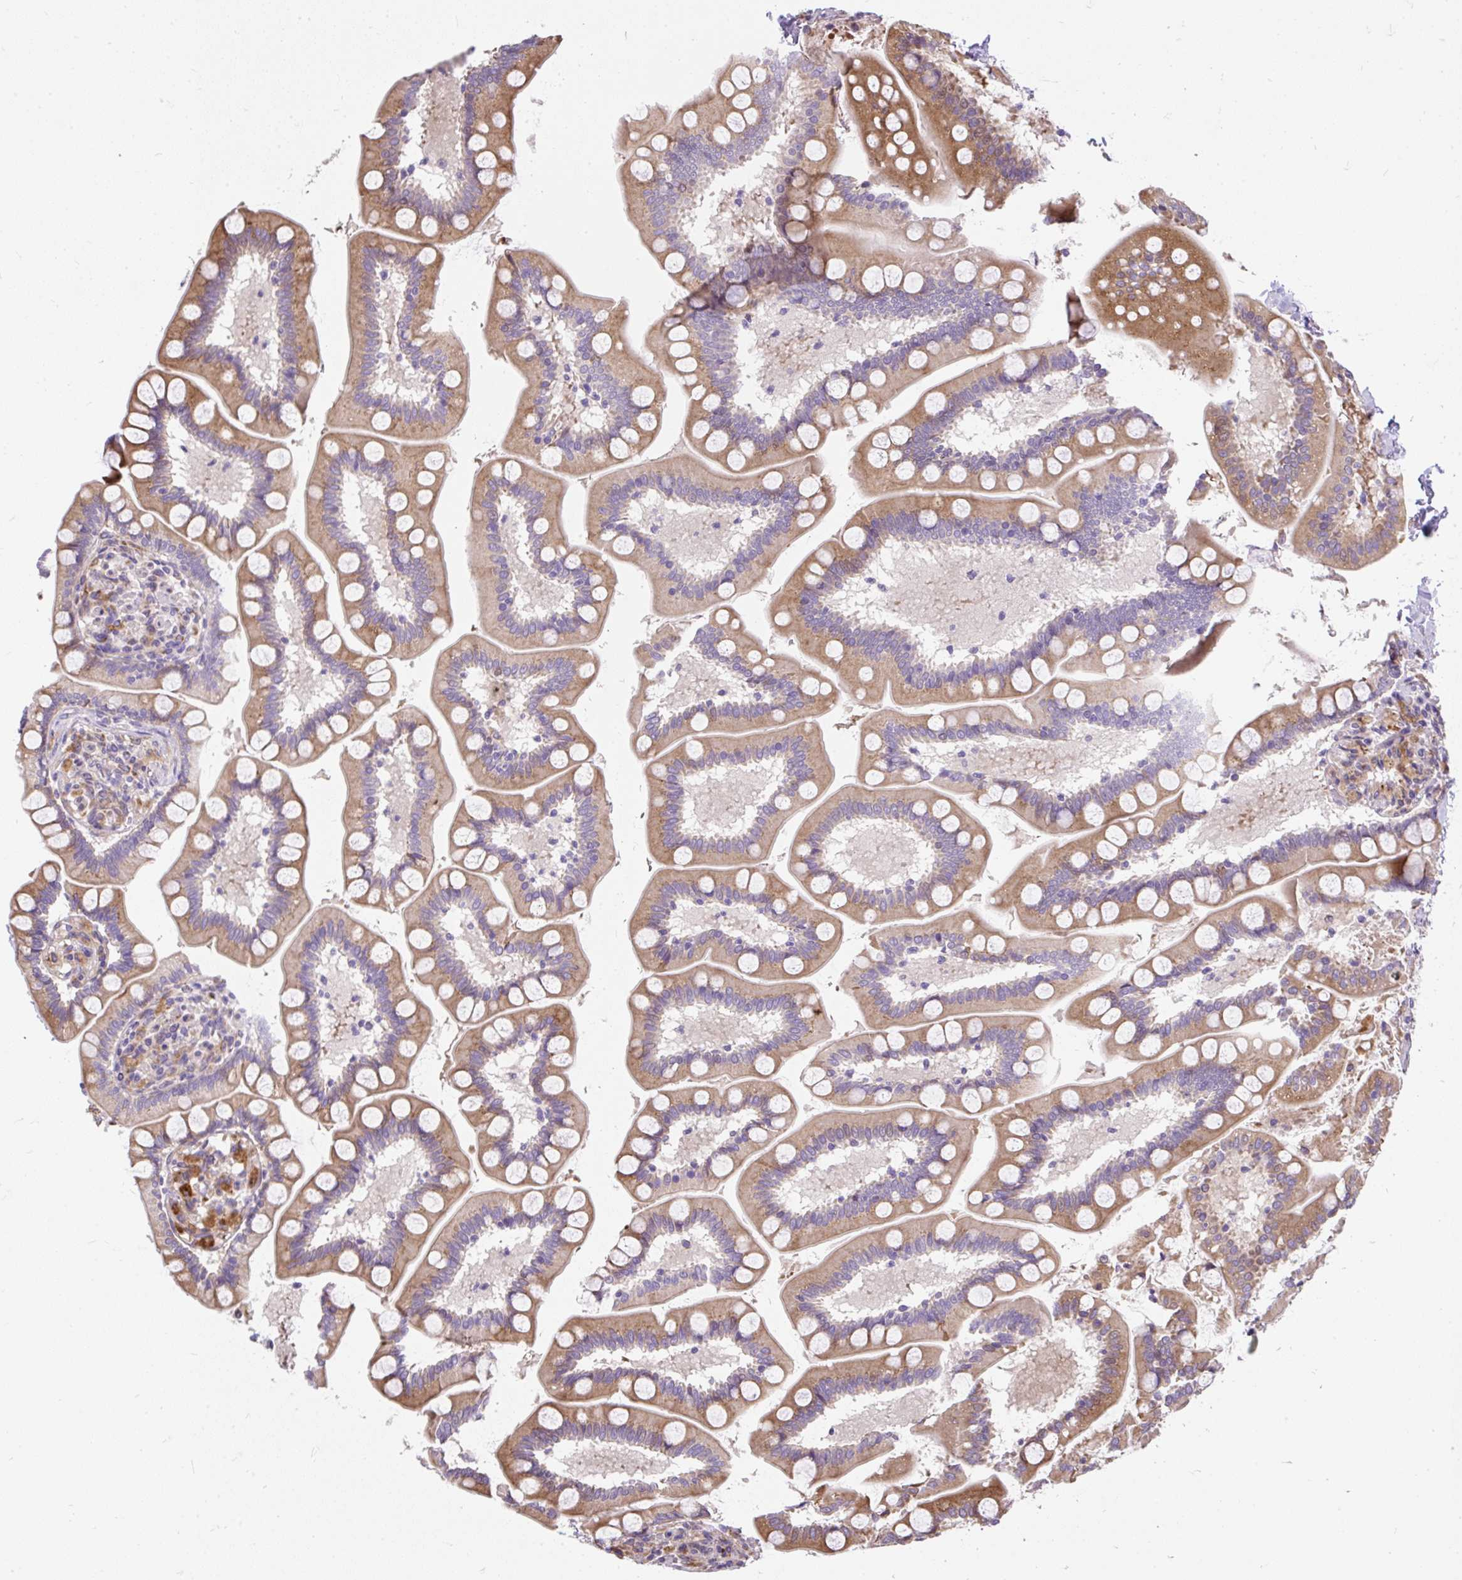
{"staining": {"intensity": "moderate", "quantity": ">75%", "location": "cytoplasmic/membranous"}, "tissue": "small intestine", "cell_type": "Glandular cells", "image_type": "normal", "snomed": [{"axis": "morphology", "description": "Normal tissue, NOS"}, {"axis": "topography", "description": "Small intestine"}], "caption": "Immunohistochemical staining of benign human small intestine displays moderate cytoplasmic/membranous protein expression in about >75% of glandular cells. (DAB IHC, brown staining for protein, blue staining for nuclei).", "gene": "PUS7L", "patient": {"sex": "female", "age": 64}}